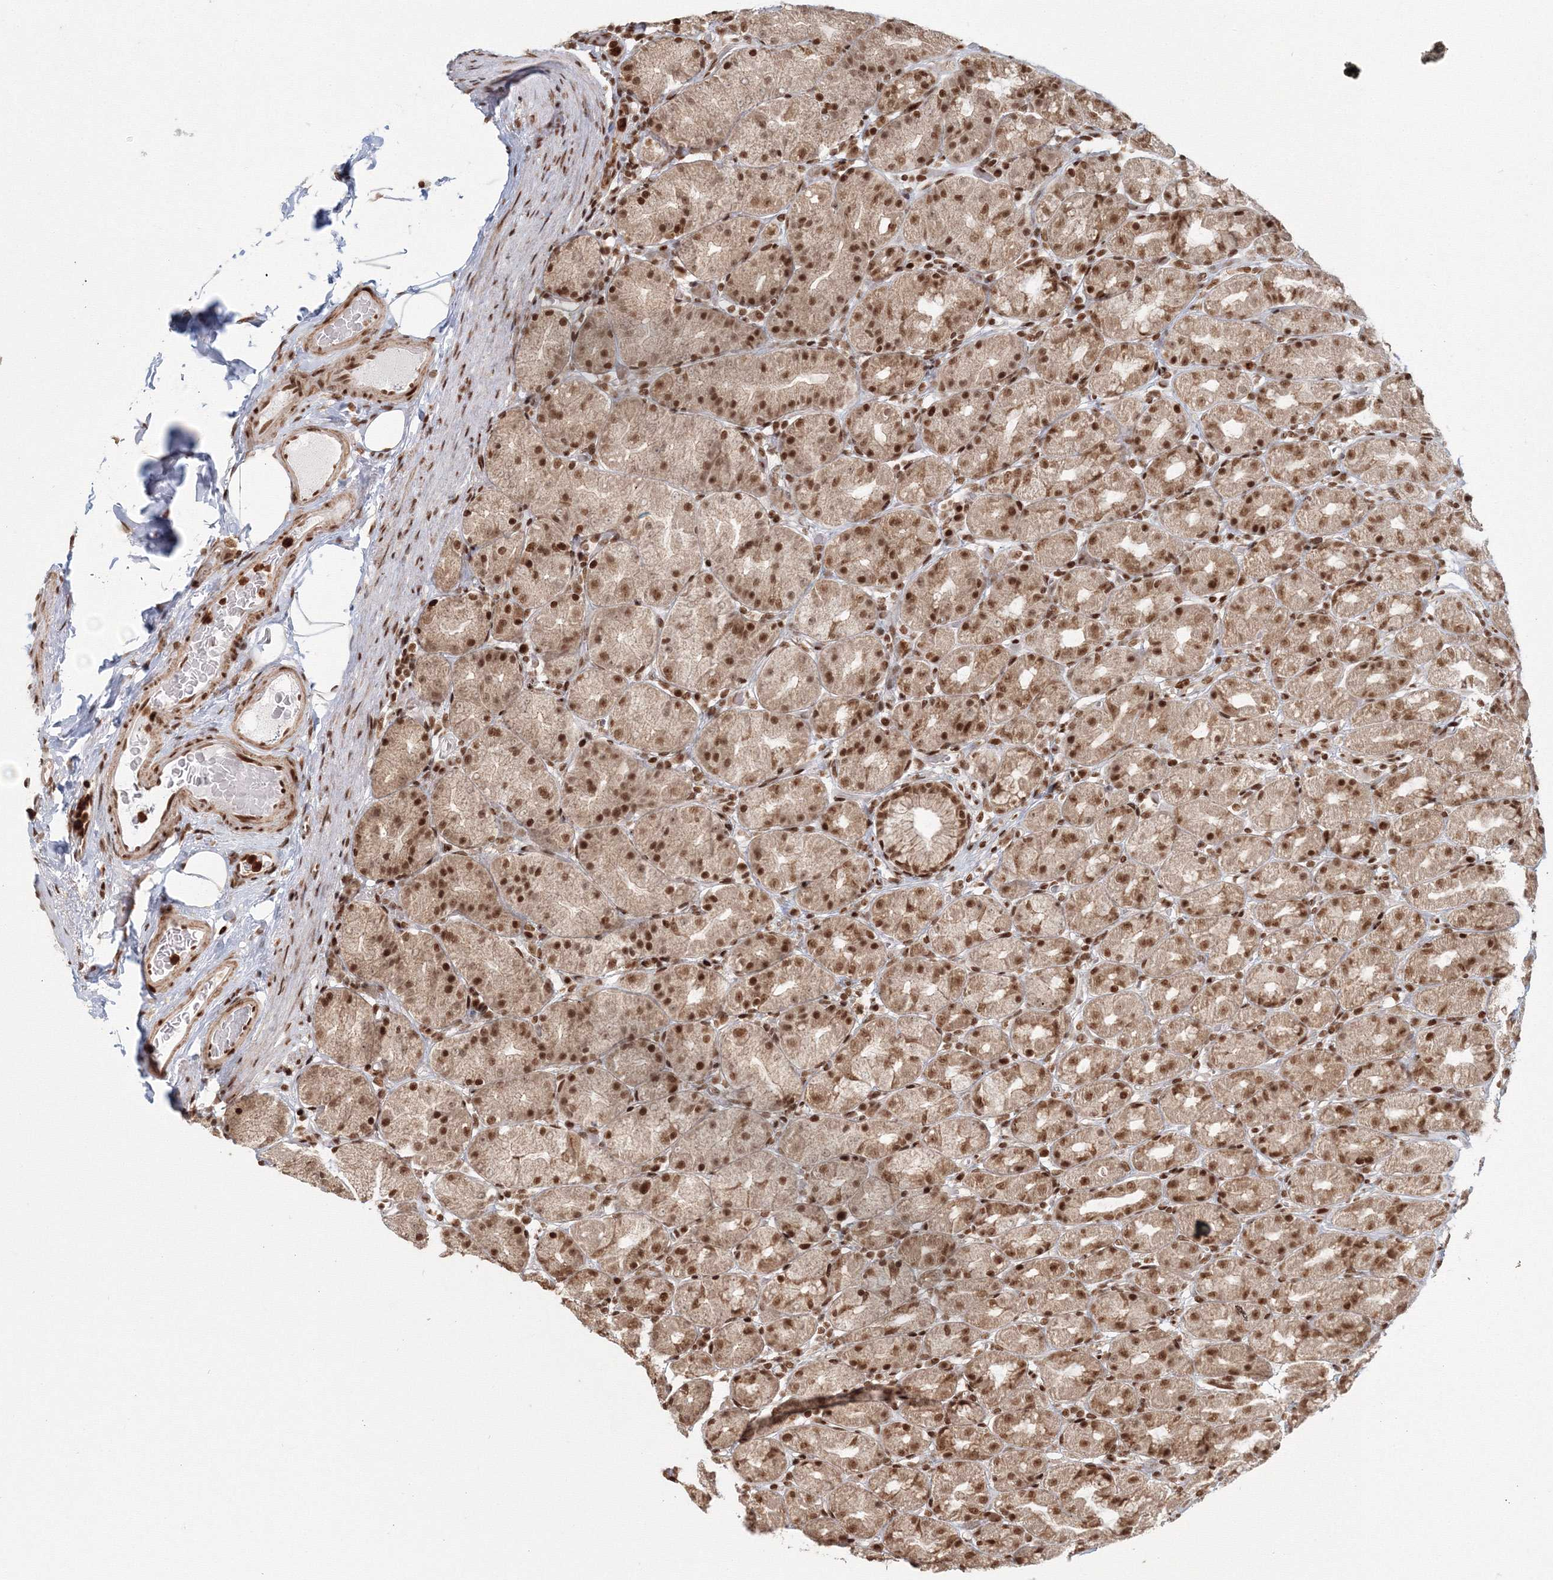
{"staining": {"intensity": "moderate", "quantity": ">75%", "location": "cytoplasmic/membranous,nuclear"}, "tissue": "stomach", "cell_type": "Glandular cells", "image_type": "normal", "snomed": [{"axis": "morphology", "description": "Normal tissue, NOS"}, {"axis": "topography", "description": "Stomach, upper"}], "caption": "Brown immunohistochemical staining in benign stomach displays moderate cytoplasmic/membranous,nuclear positivity in approximately >75% of glandular cells. (IHC, brightfield microscopy, high magnification).", "gene": "KIF20A", "patient": {"sex": "male", "age": 68}}